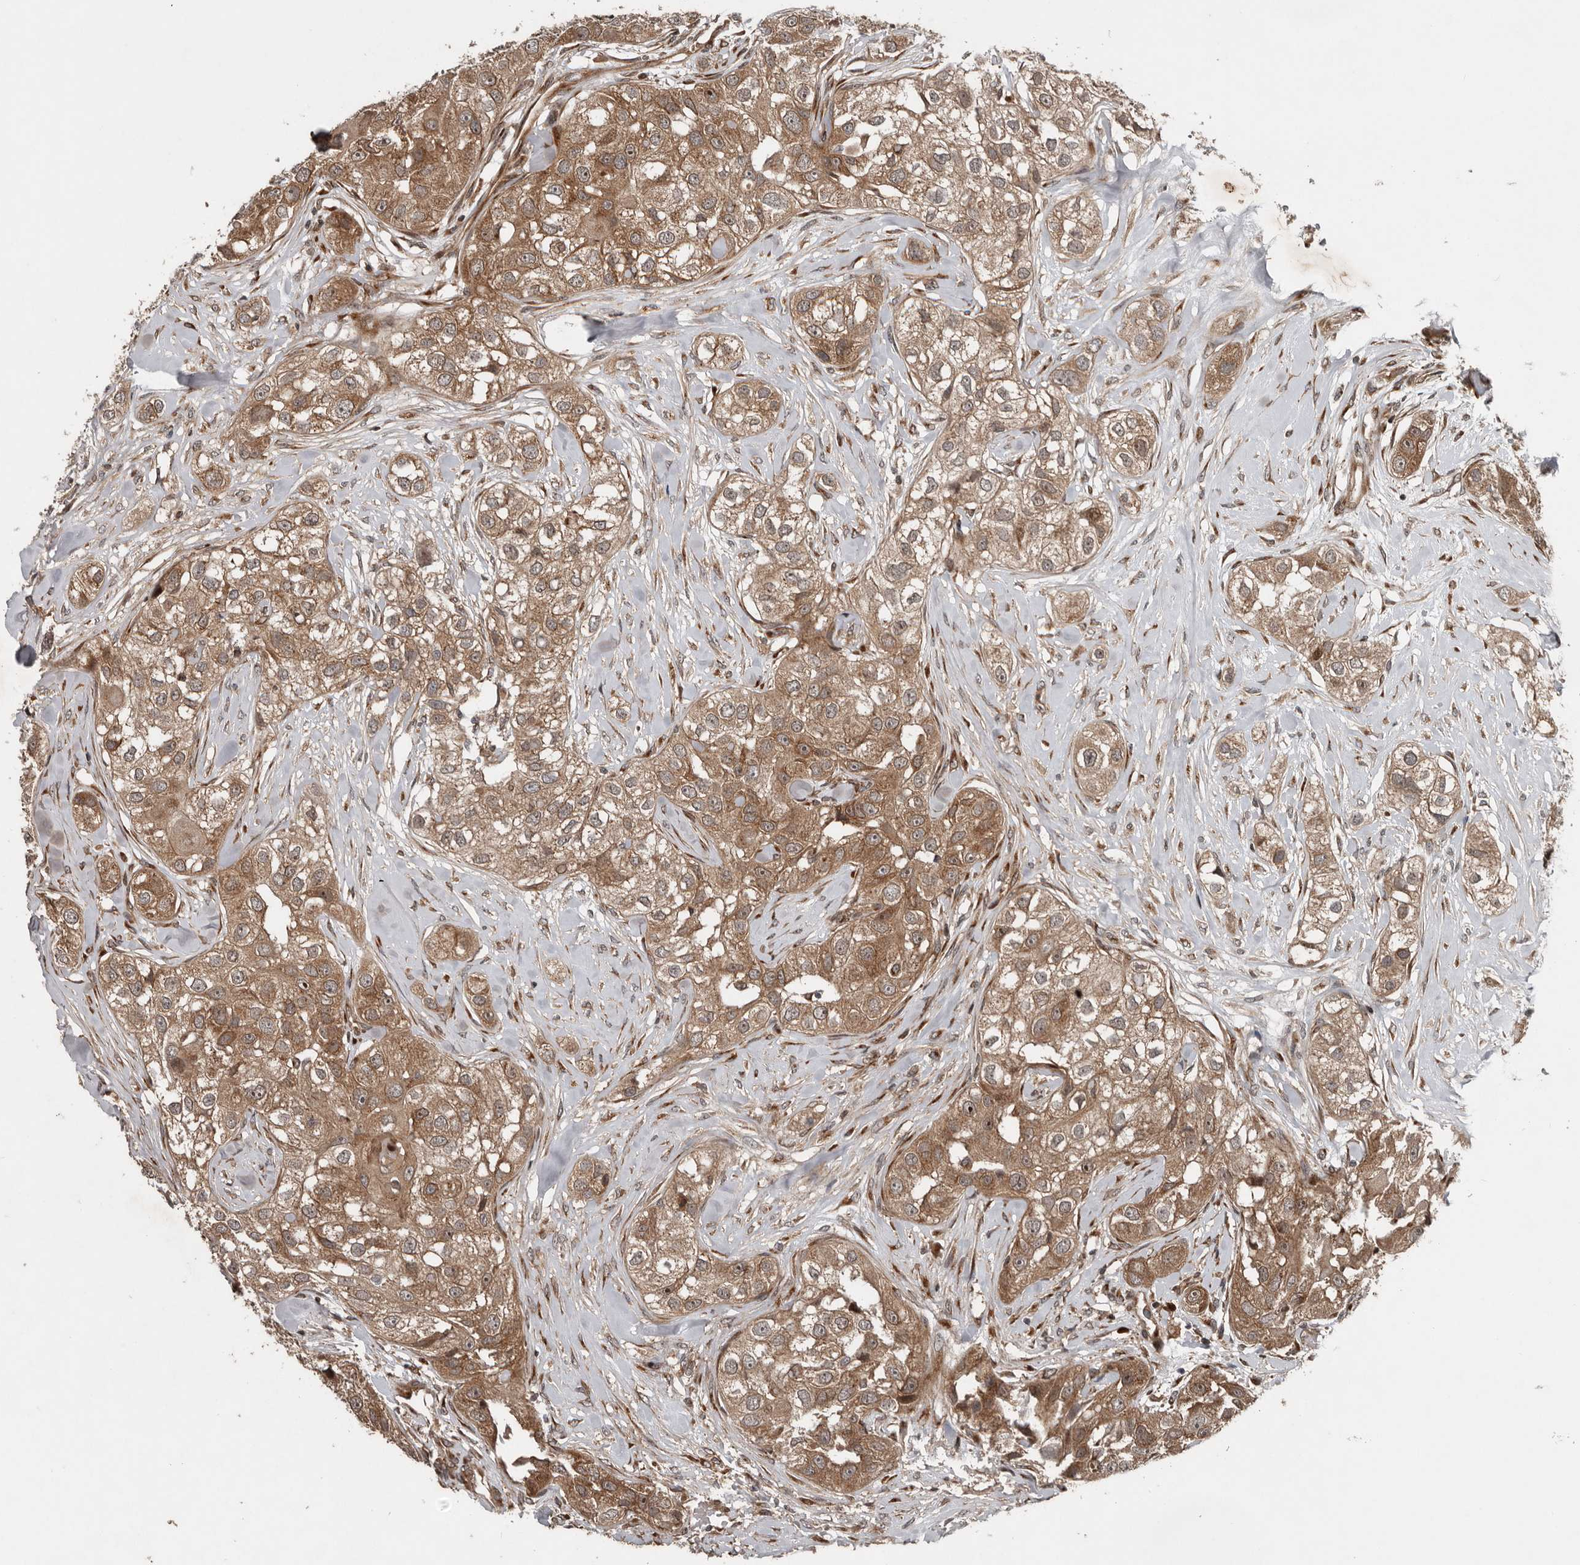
{"staining": {"intensity": "moderate", "quantity": ">75%", "location": "cytoplasmic/membranous"}, "tissue": "head and neck cancer", "cell_type": "Tumor cells", "image_type": "cancer", "snomed": [{"axis": "morphology", "description": "Normal tissue, NOS"}, {"axis": "morphology", "description": "Squamous cell carcinoma, NOS"}, {"axis": "topography", "description": "Skeletal muscle"}, {"axis": "topography", "description": "Head-Neck"}], "caption": "A high-resolution micrograph shows IHC staining of head and neck squamous cell carcinoma, which reveals moderate cytoplasmic/membranous staining in about >75% of tumor cells.", "gene": "CCDC190", "patient": {"sex": "male", "age": 51}}